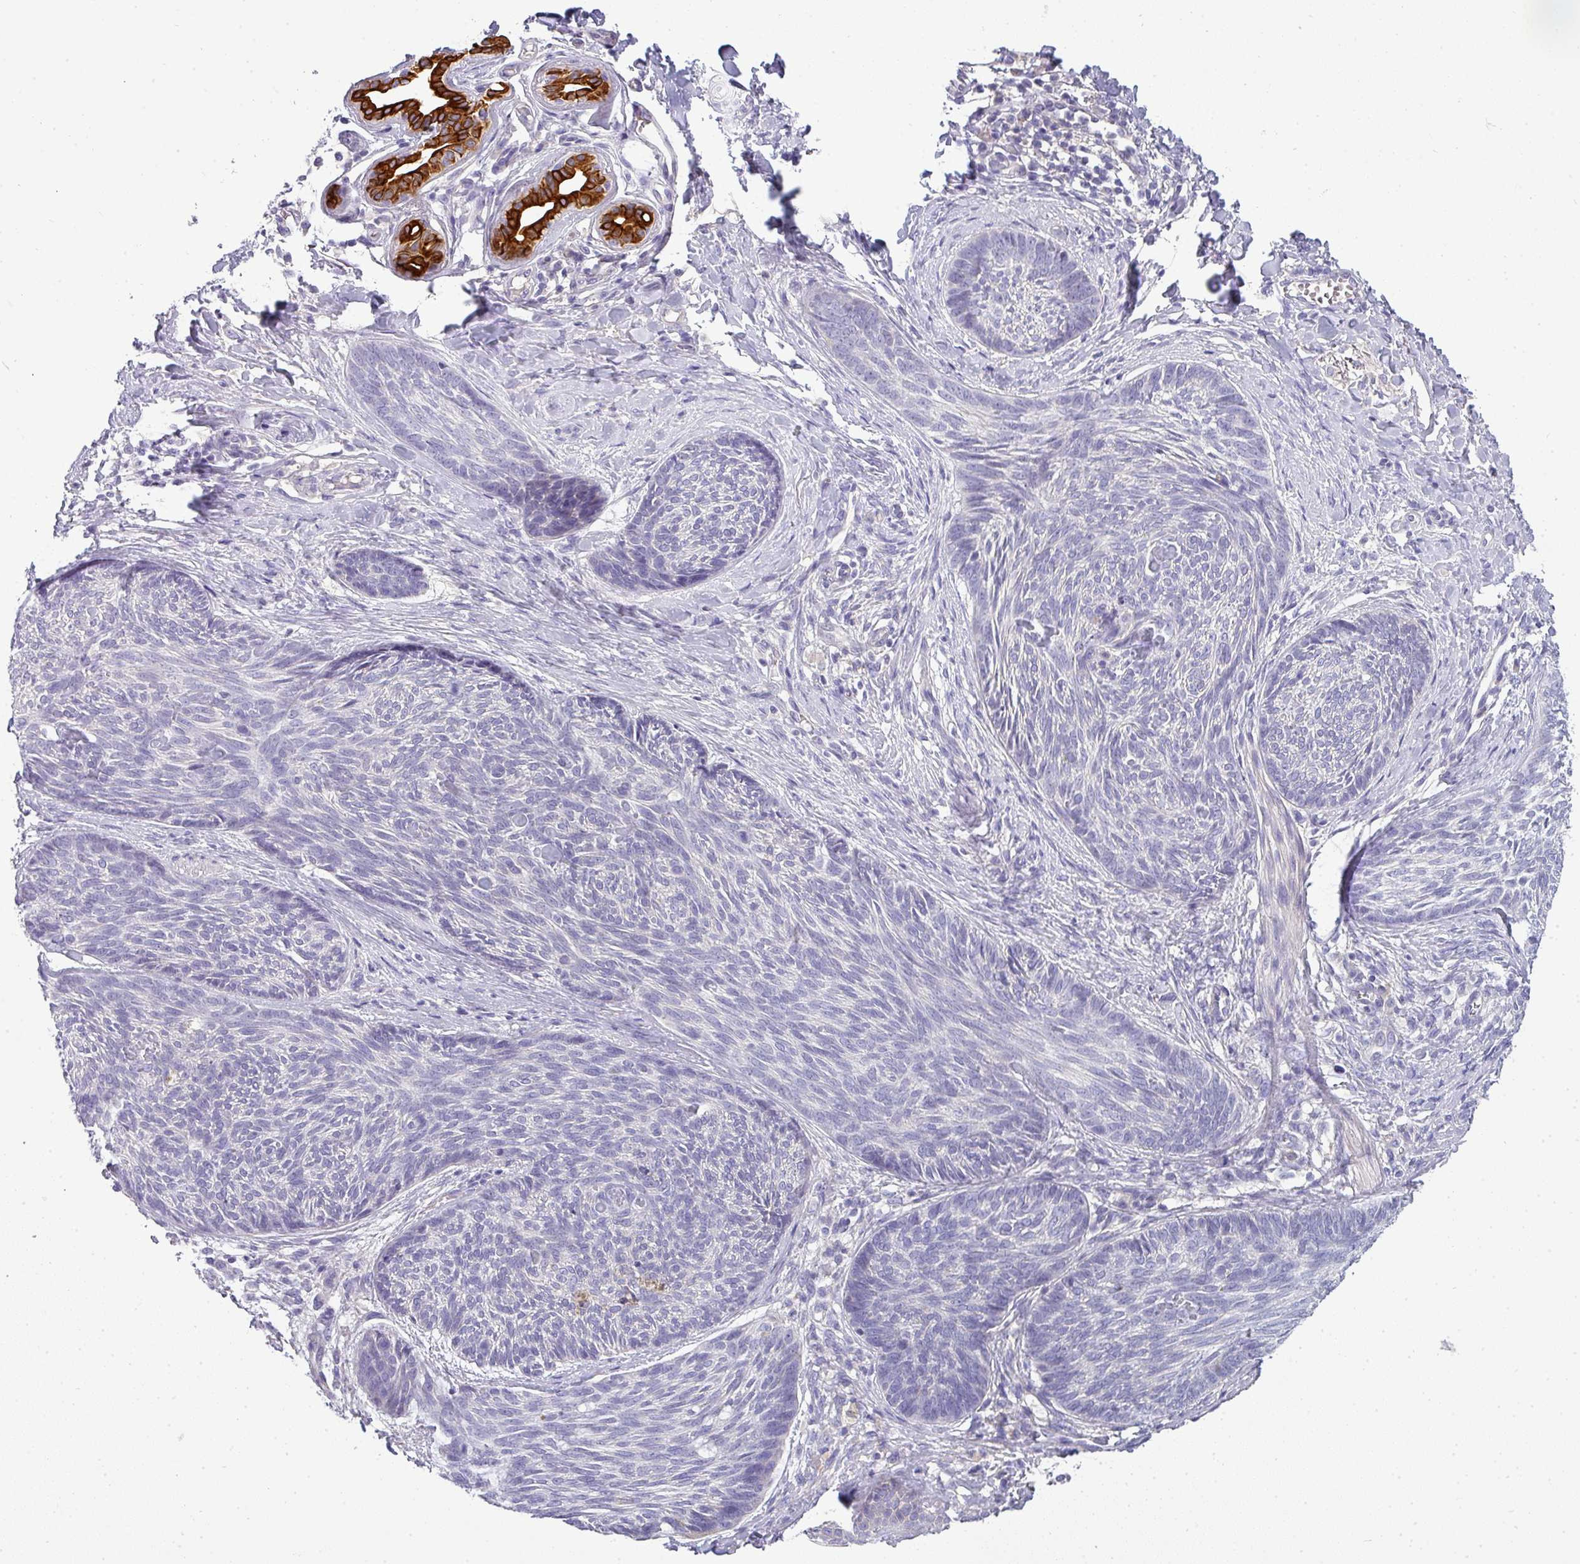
{"staining": {"intensity": "negative", "quantity": "none", "location": "none"}, "tissue": "skin cancer", "cell_type": "Tumor cells", "image_type": "cancer", "snomed": [{"axis": "morphology", "description": "Basal cell carcinoma"}, {"axis": "topography", "description": "Skin"}], "caption": "This photomicrograph is of basal cell carcinoma (skin) stained with IHC to label a protein in brown with the nuclei are counter-stained blue. There is no expression in tumor cells. (DAB (3,3'-diaminobenzidine) immunohistochemistry (IHC) with hematoxylin counter stain).", "gene": "ASXL3", "patient": {"sex": "male", "age": 73}}